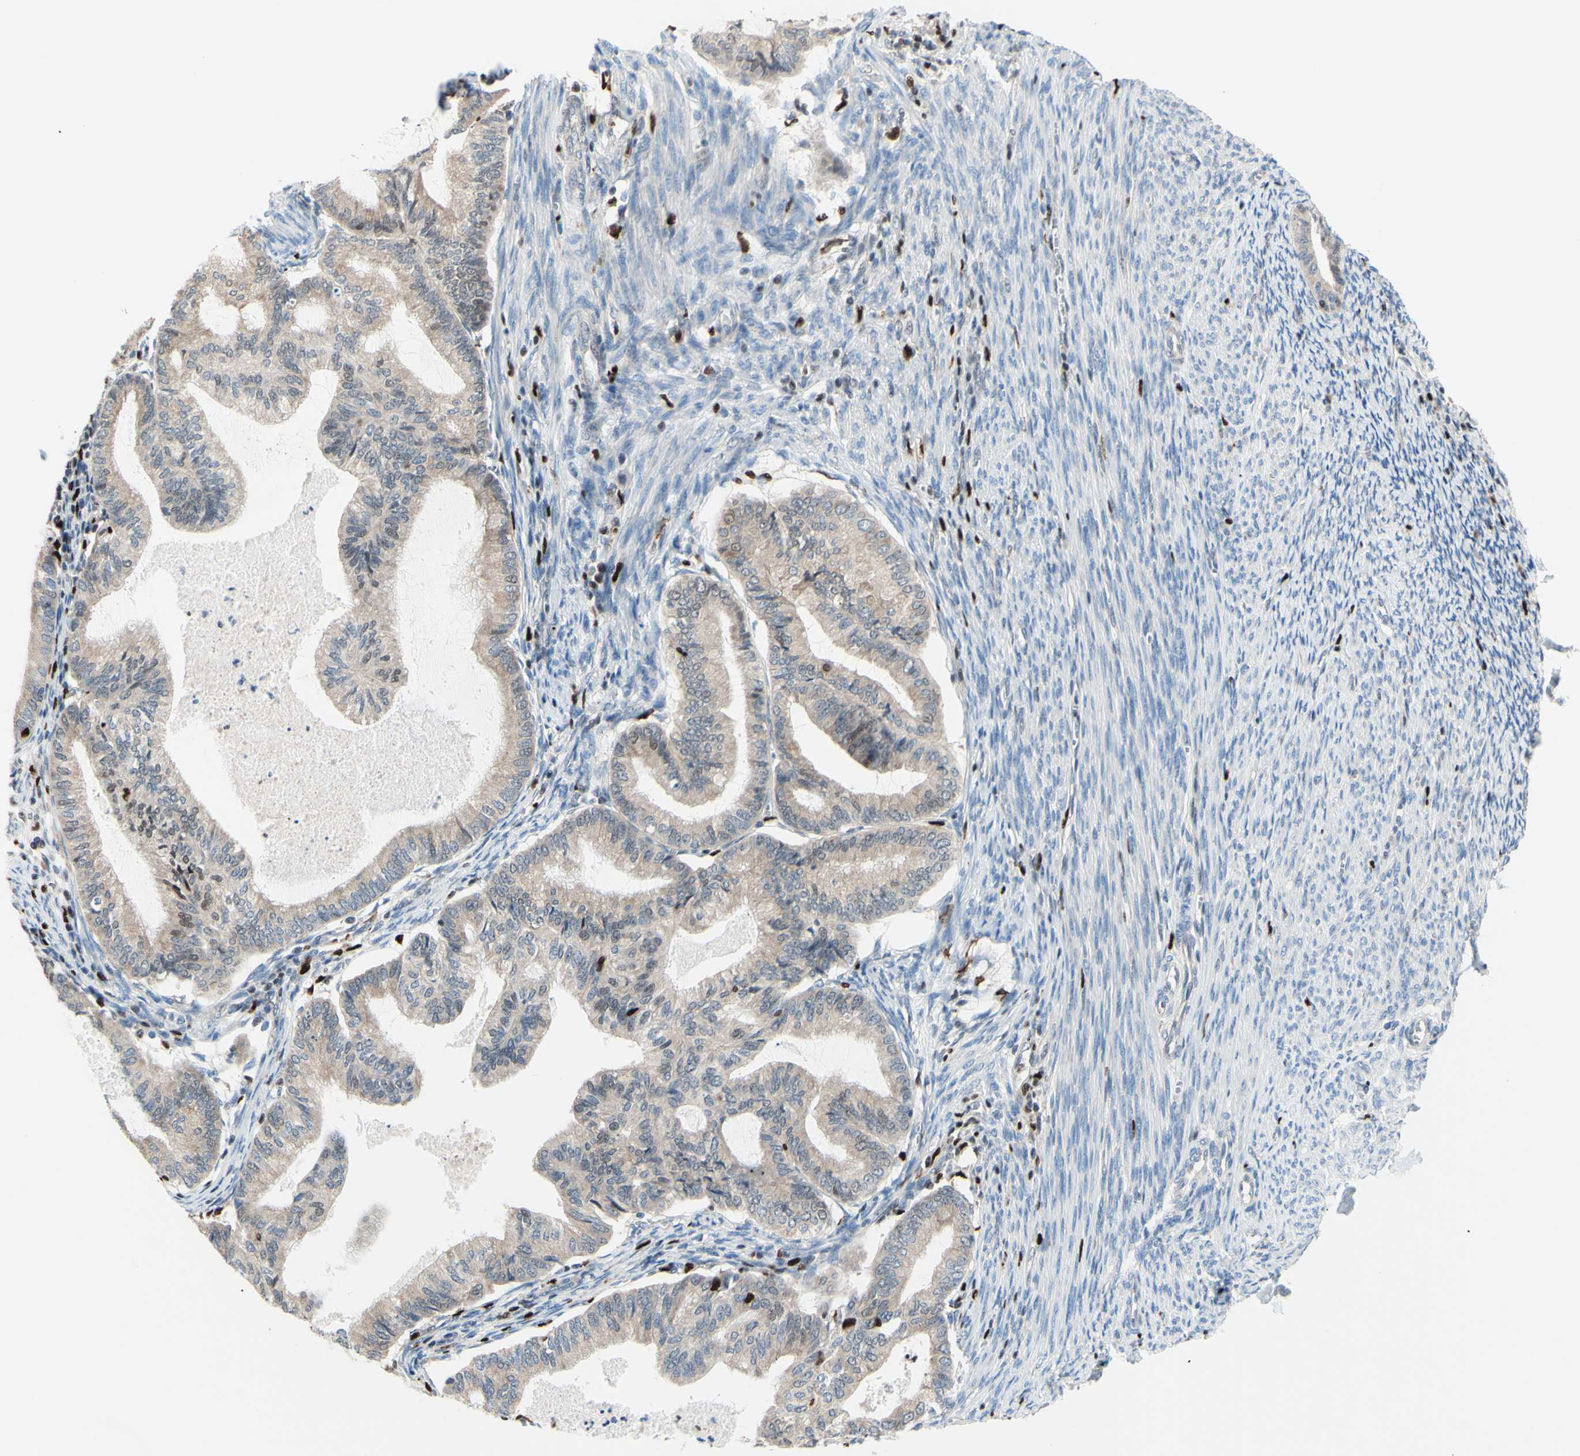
{"staining": {"intensity": "weak", "quantity": ">75%", "location": "cytoplasmic/membranous"}, "tissue": "cervical cancer", "cell_type": "Tumor cells", "image_type": "cancer", "snomed": [{"axis": "morphology", "description": "Normal tissue, NOS"}, {"axis": "morphology", "description": "Adenocarcinoma, NOS"}, {"axis": "topography", "description": "Cervix"}, {"axis": "topography", "description": "Endometrium"}], "caption": "IHC staining of cervical cancer (adenocarcinoma), which reveals low levels of weak cytoplasmic/membranous expression in about >75% of tumor cells indicating weak cytoplasmic/membranous protein positivity. The staining was performed using DAB (3,3'-diaminobenzidine) (brown) for protein detection and nuclei were counterstained in hematoxylin (blue).", "gene": "EED", "patient": {"sex": "female", "age": 86}}